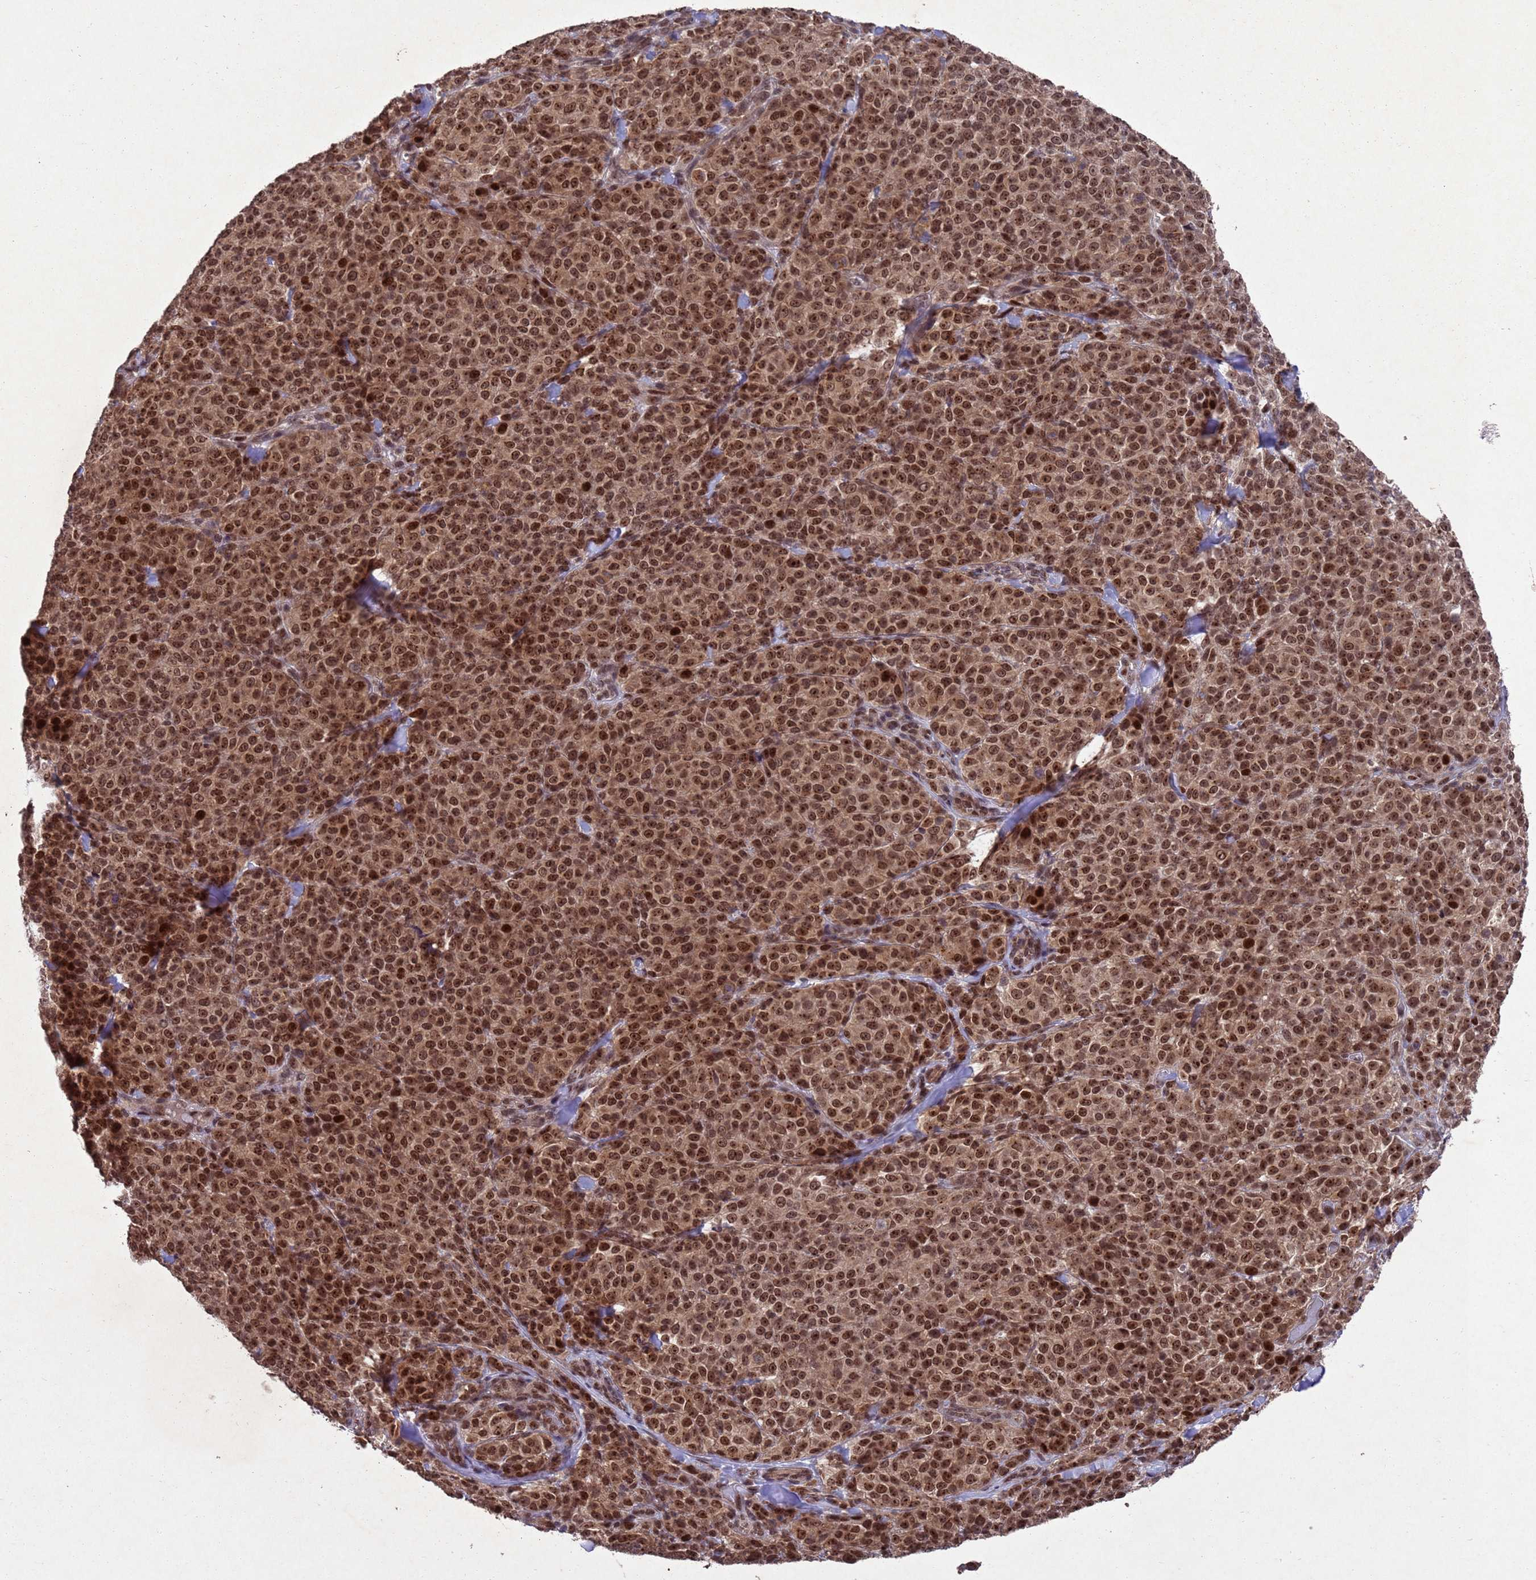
{"staining": {"intensity": "strong", "quantity": ">75%", "location": "cytoplasmic/membranous,nuclear"}, "tissue": "melanoma", "cell_type": "Tumor cells", "image_type": "cancer", "snomed": [{"axis": "morphology", "description": "Normal tissue, NOS"}, {"axis": "morphology", "description": "Malignant melanoma, NOS"}, {"axis": "topography", "description": "Skin"}], "caption": "The micrograph shows a brown stain indicating the presence of a protein in the cytoplasmic/membranous and nuclear of tumor cells in melanoma.", "gene": "TBK1", "patient": {"sex": "female", "age": 34}}